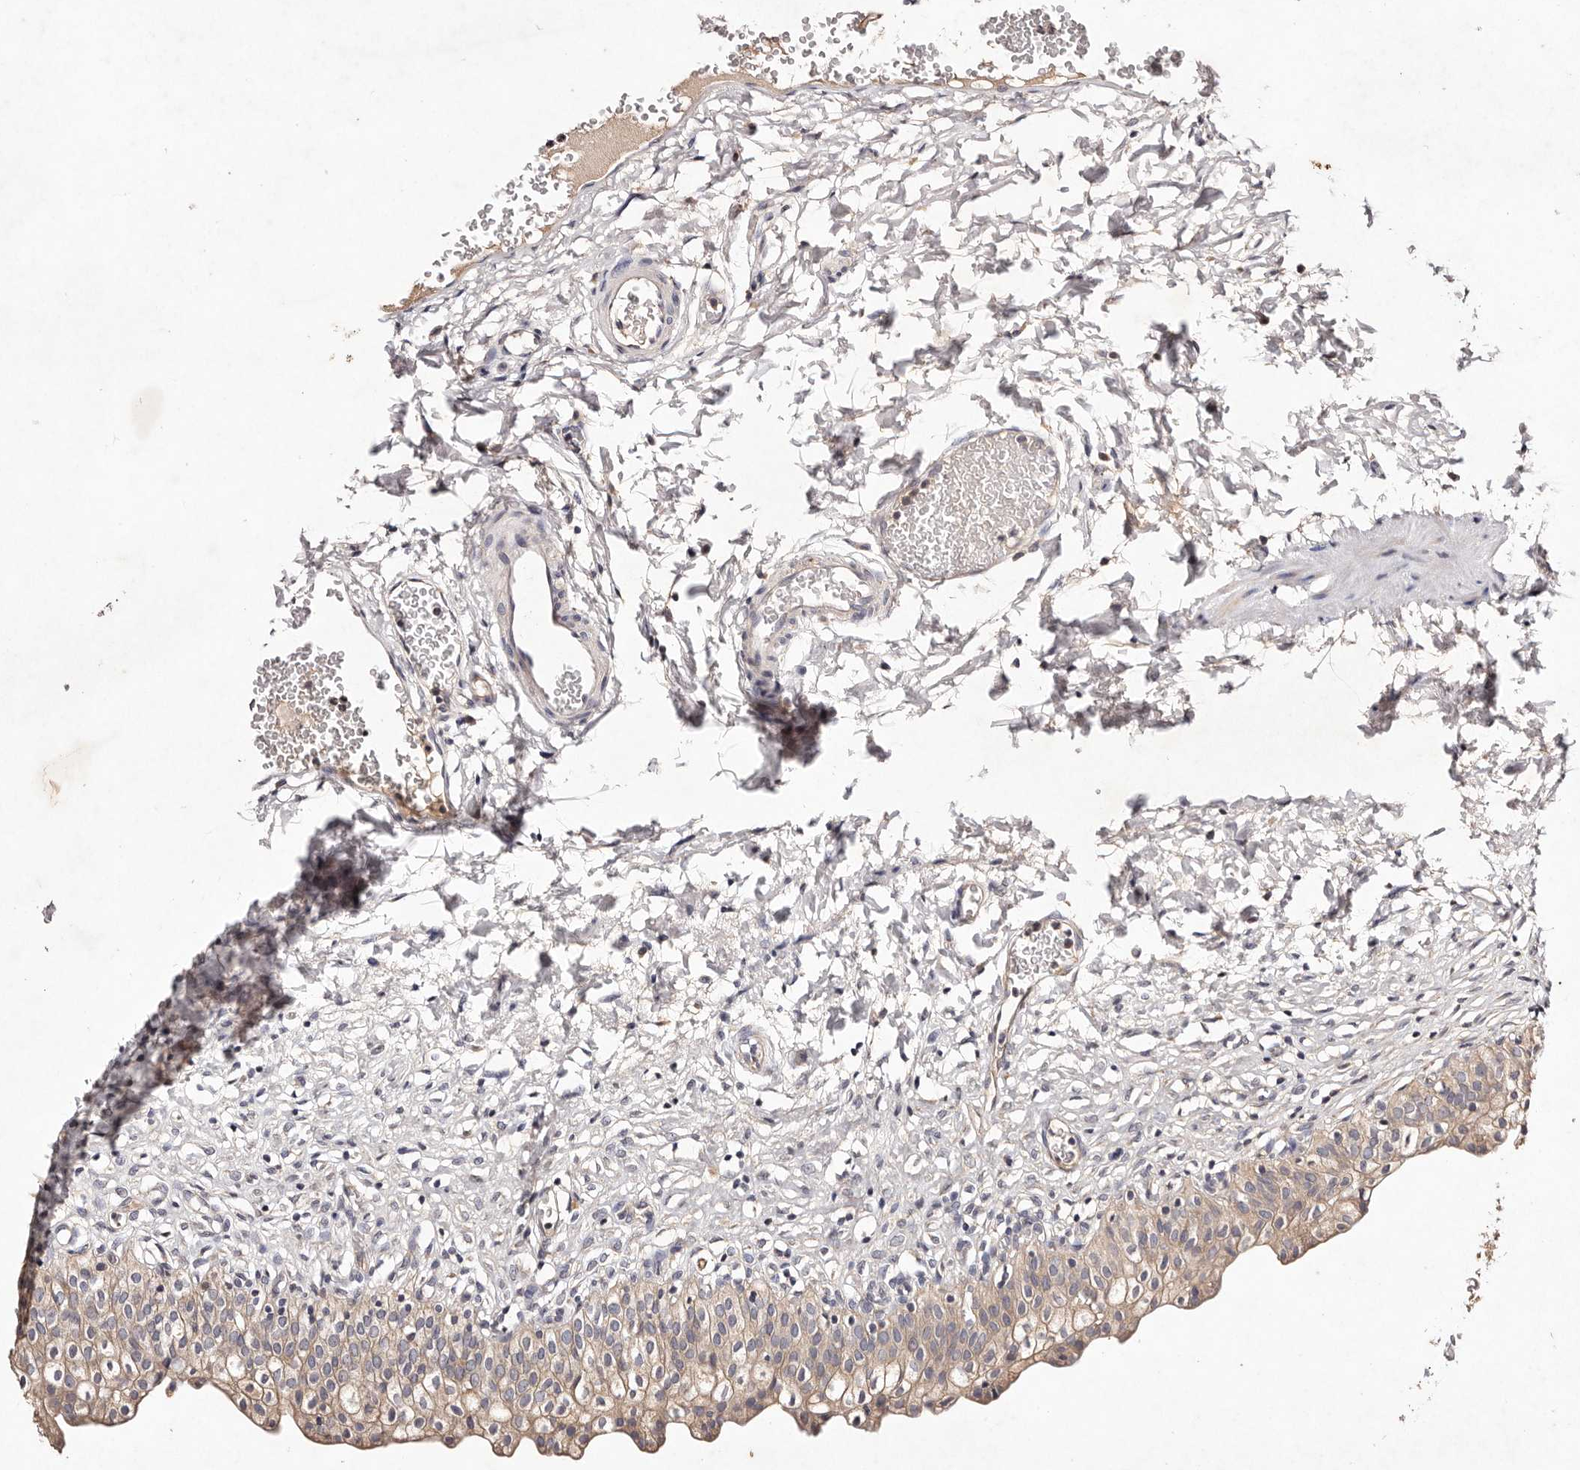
{"staining": {"intensity": "weak", "quantity": ">75%", "location": "cytoplasmic/membranous"}, "tissue": "urinary bladder", "cell_type": "Urothelial cells", "image_type": "normal", "snomed": [{"axis": "morphology", "description": "Normal tissue, NOS"}, {"axis": "topography", "description": "Urinary bladder"}], "caption": "Protein expression analysis of unremarkable urinary bladder demonstrates weak cytoplasmic/membranous staining in about >75% of urothelial cells.", "gene": "TSC2", "patient": {"sex": "male", "age": 55}}